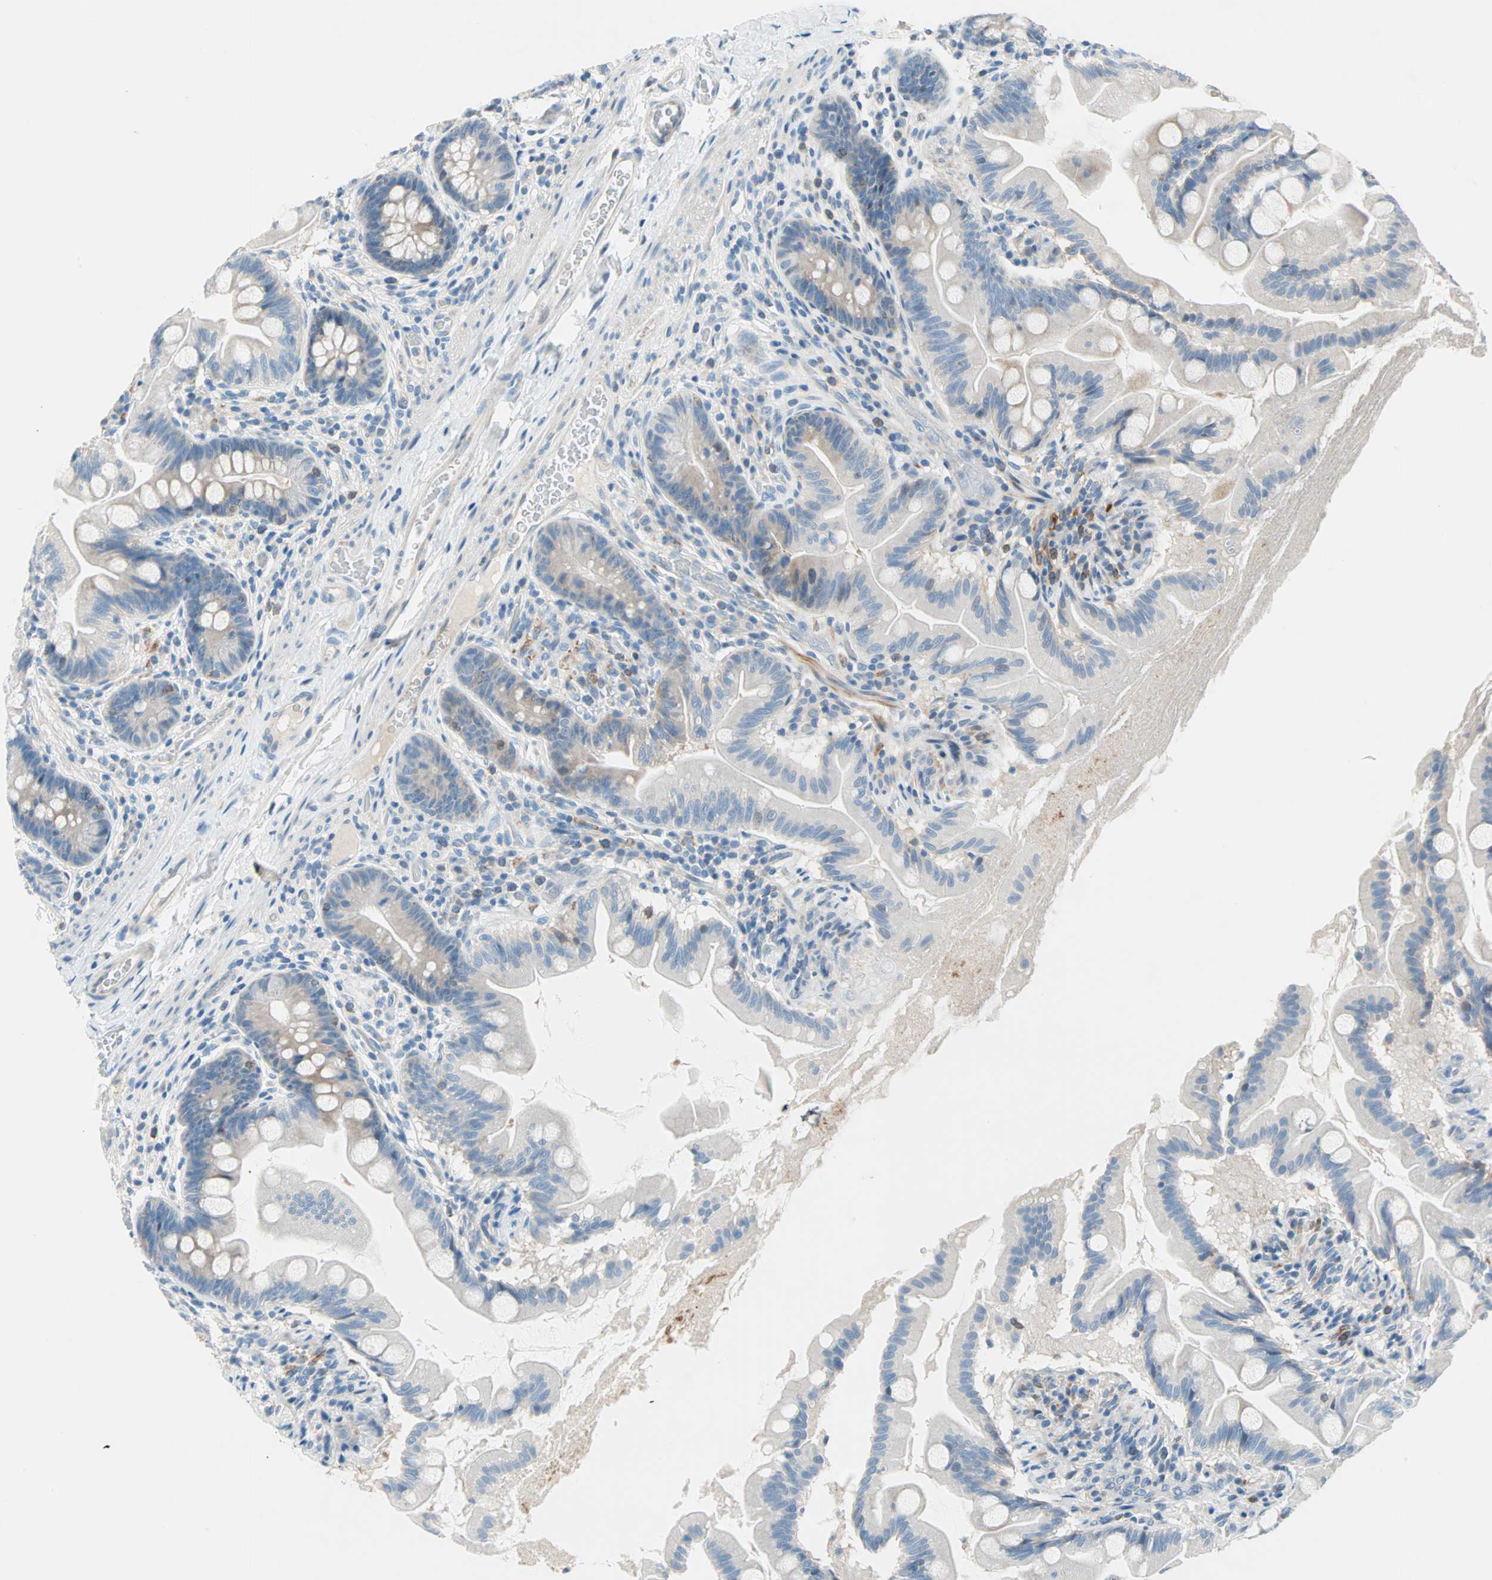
{"staining": {"intensity": "weak", "quantity": "<25%", "location": "cytoplasmic/membranous"}, "tissue": "small intestine", "cell_type": "Glandular cells", "image_type": "normal", "snomed": [{"axis": "morphology", "description": "Normal tissue, NOS"}, {"axis": "topography", "description": "Small intestine"}], "caption": "IHC photomicrograph of normal small intestine: small intestine stained with DAB (3,3'-diaminobenzidine) shows no significant protein positivity in glandular cells. (IHC, brightfield microscopy, high magnification).", "gene": "TMEM163", "patient": {"sex": "female", "age": 56}}